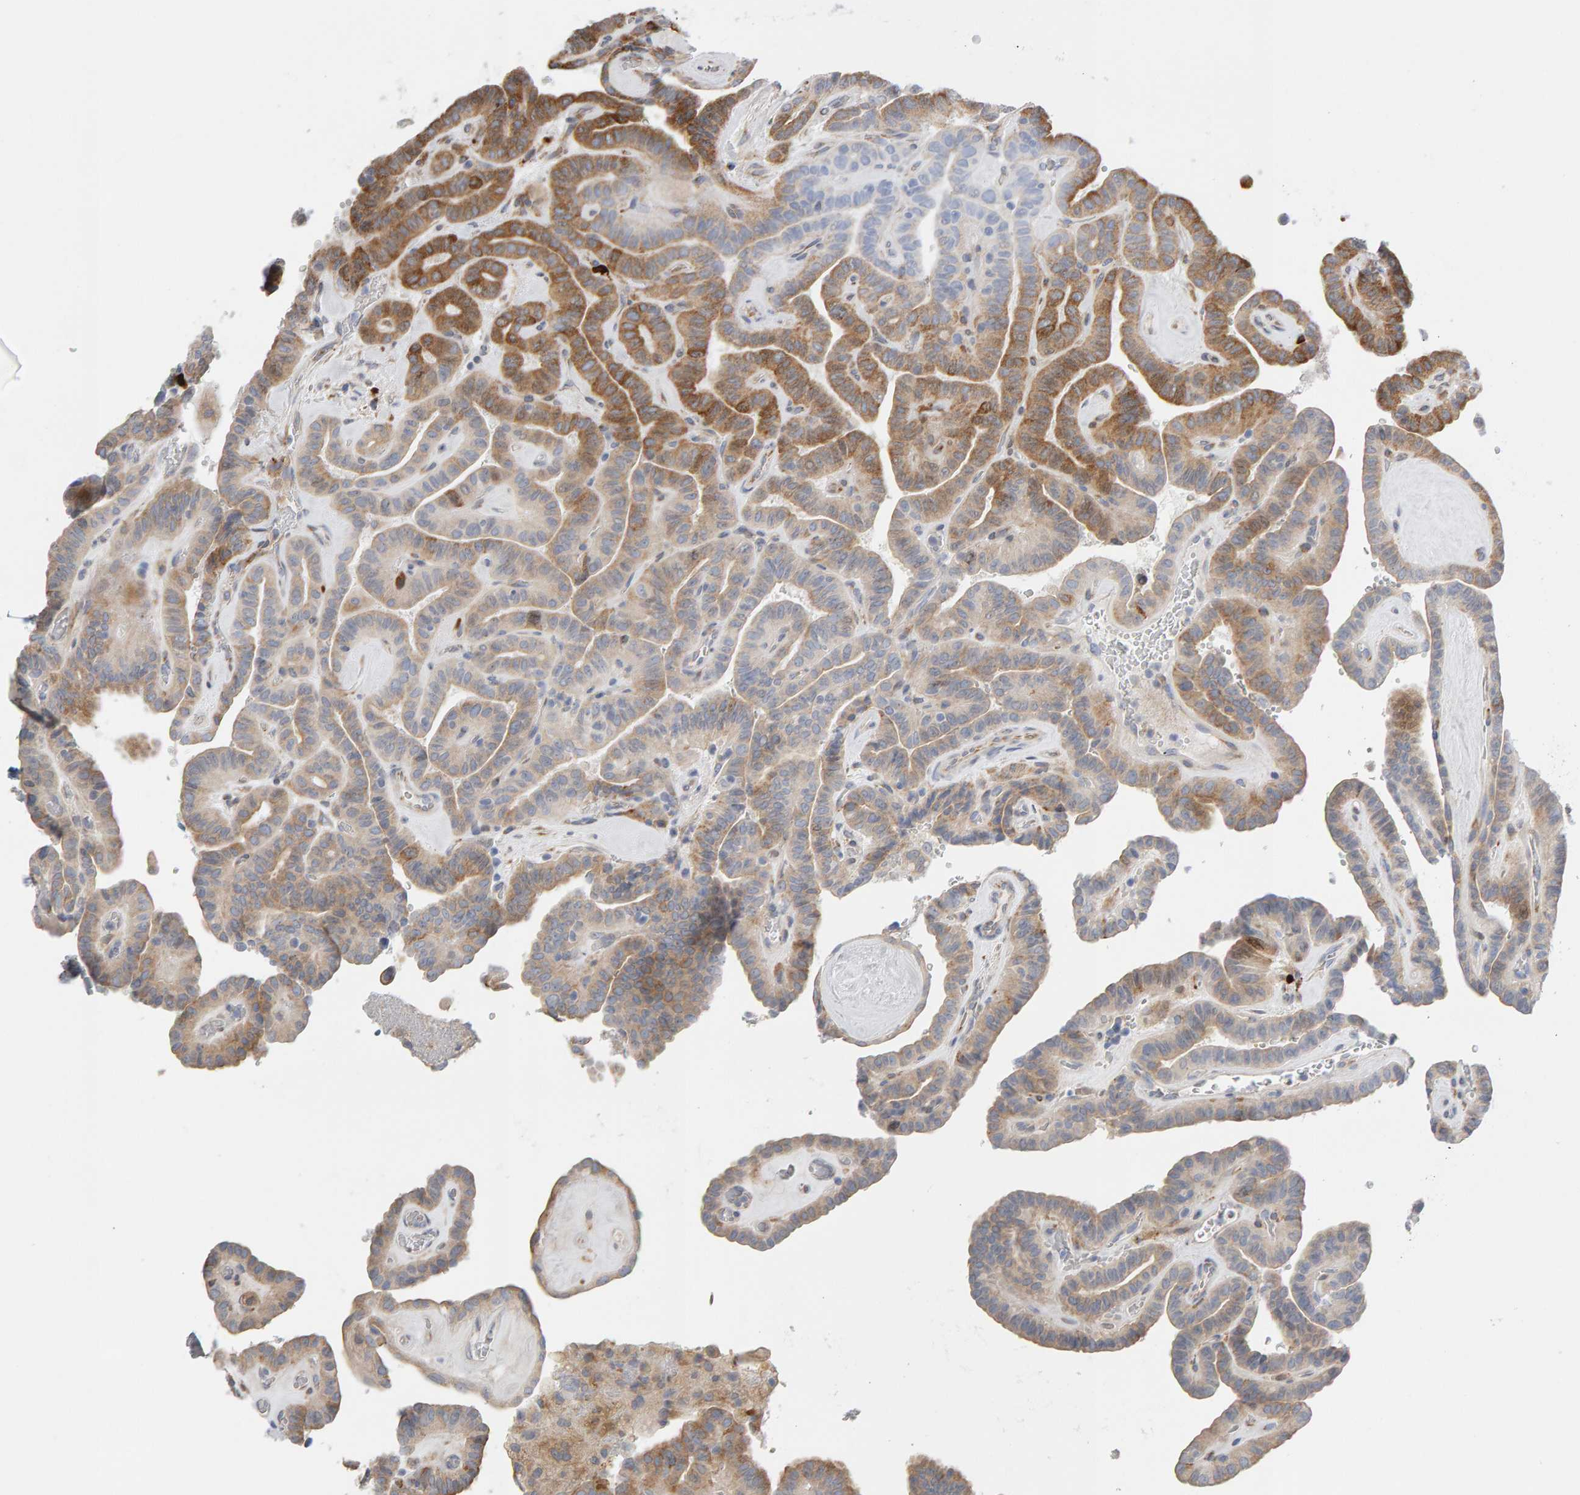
{"staining": {"intensity": "moderate", "quantity": "25%-75%", "location": "cytoplasmic/membranous"}, "tissue": "thyroid cancer", "cell_type": "Tumor cells", "image_type": "cancer", "snomed": [{"axis": "morphology", "description": "Papillary adenocarcinoma, NOS"}, {"axis": "topography", "description": "Thyroid gland"}], "caption": "Papillary adenocarcinoma (thyroid) stained with a brown dye exhibits moderate cytoplasmic/membranous positive expression in approximately 25%-75% of tumor cells.", "gene": "ENGASE", "patient": {"sex": "male", "age": 77}}